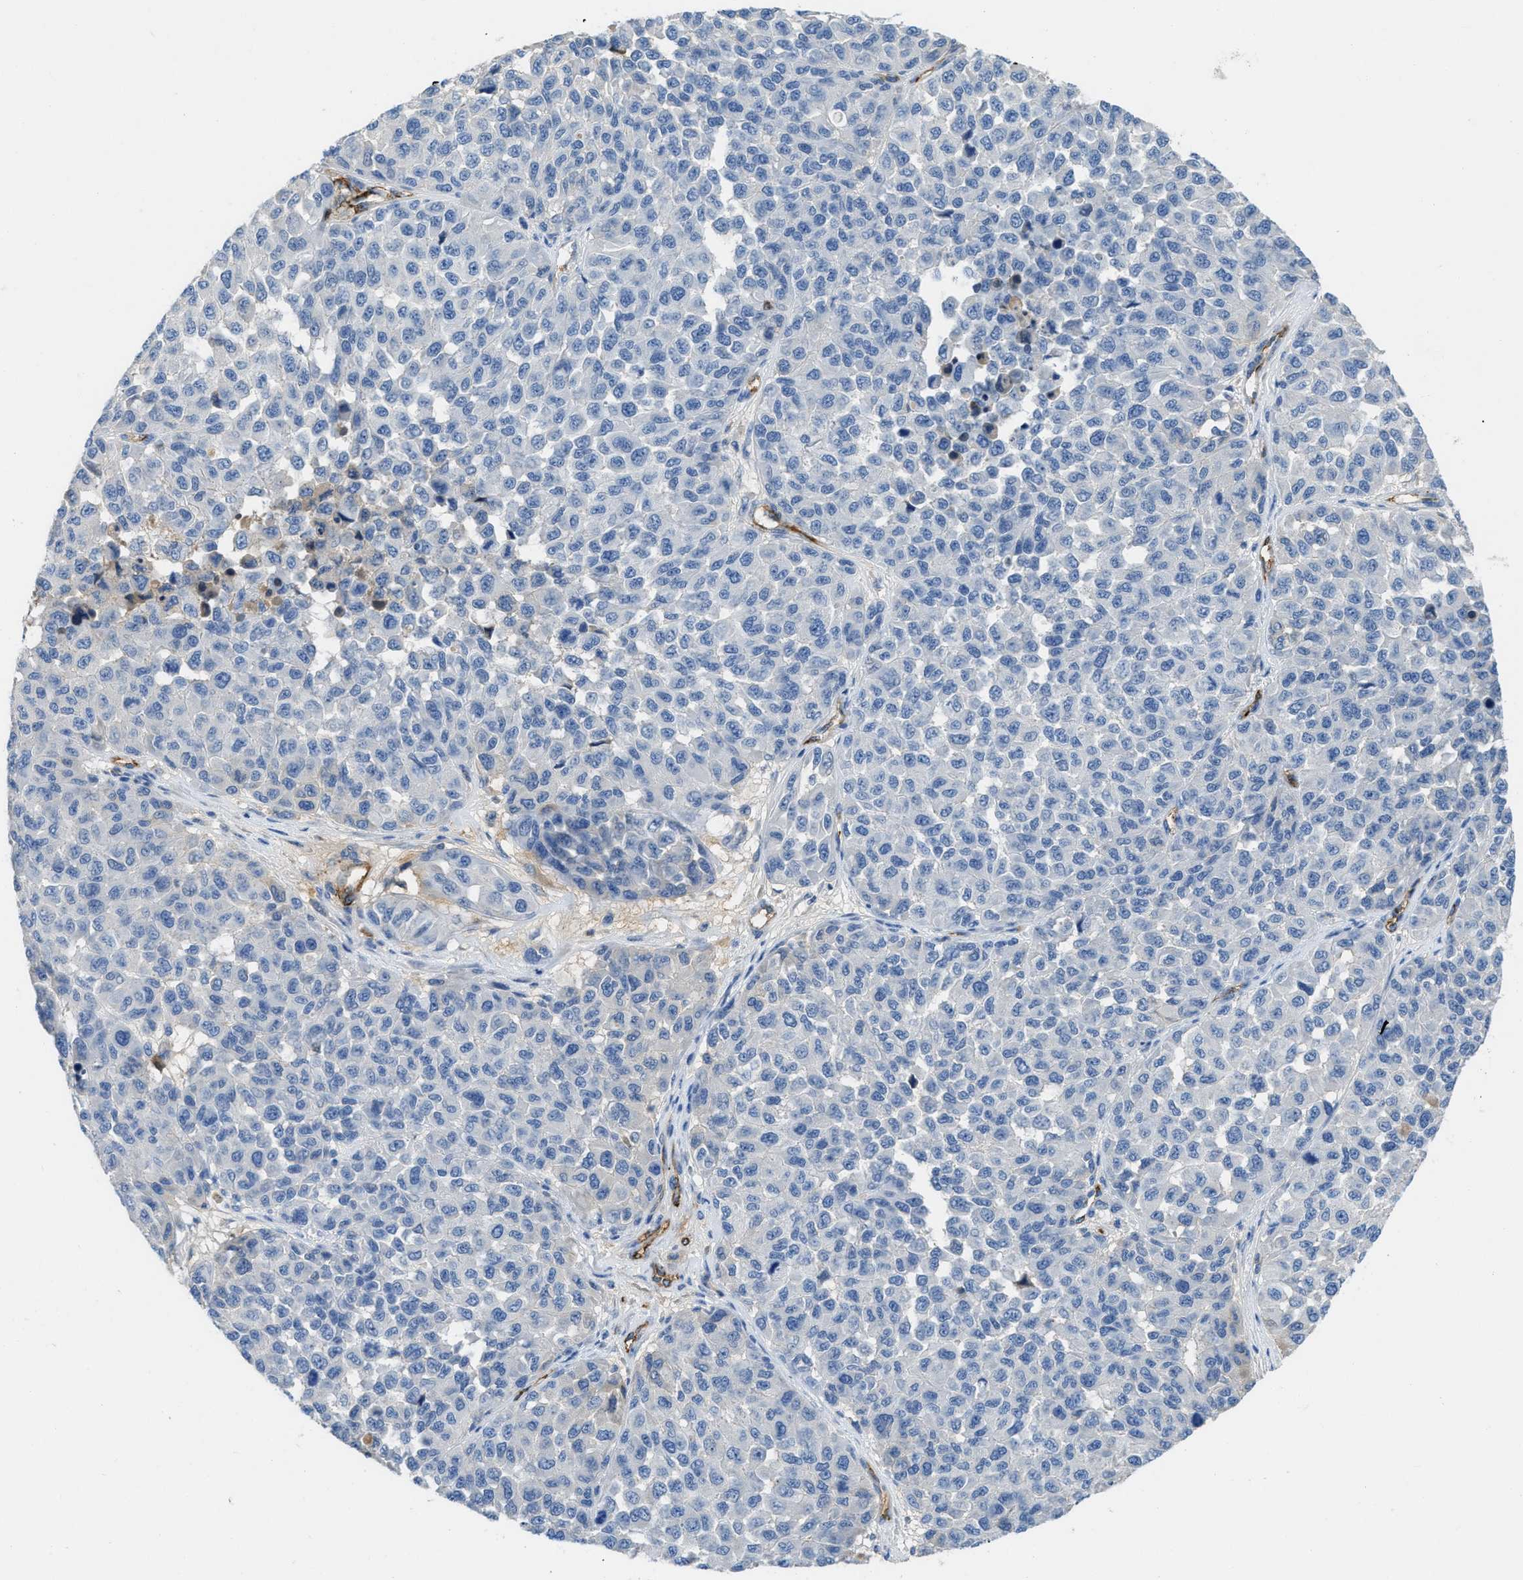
{"staining": {"intensity": "negative", "quantity": "none", "location": "none"}, "tissue": "melanoma", "cell_type": "Tumor cells", "image_type": "cancer", "snomed": [{"axis": "morphology", "description": "Malignant melanoma, NOS"}, {"axis": "topography", "description": "Skin"}], "caption": "An IHC photomicrograph of malignant melanoma is shown. There is no staining in tumor cells of malignant melanoma.", "gene": "SPEG", "patient": {"sex": "male", "age": 62}}